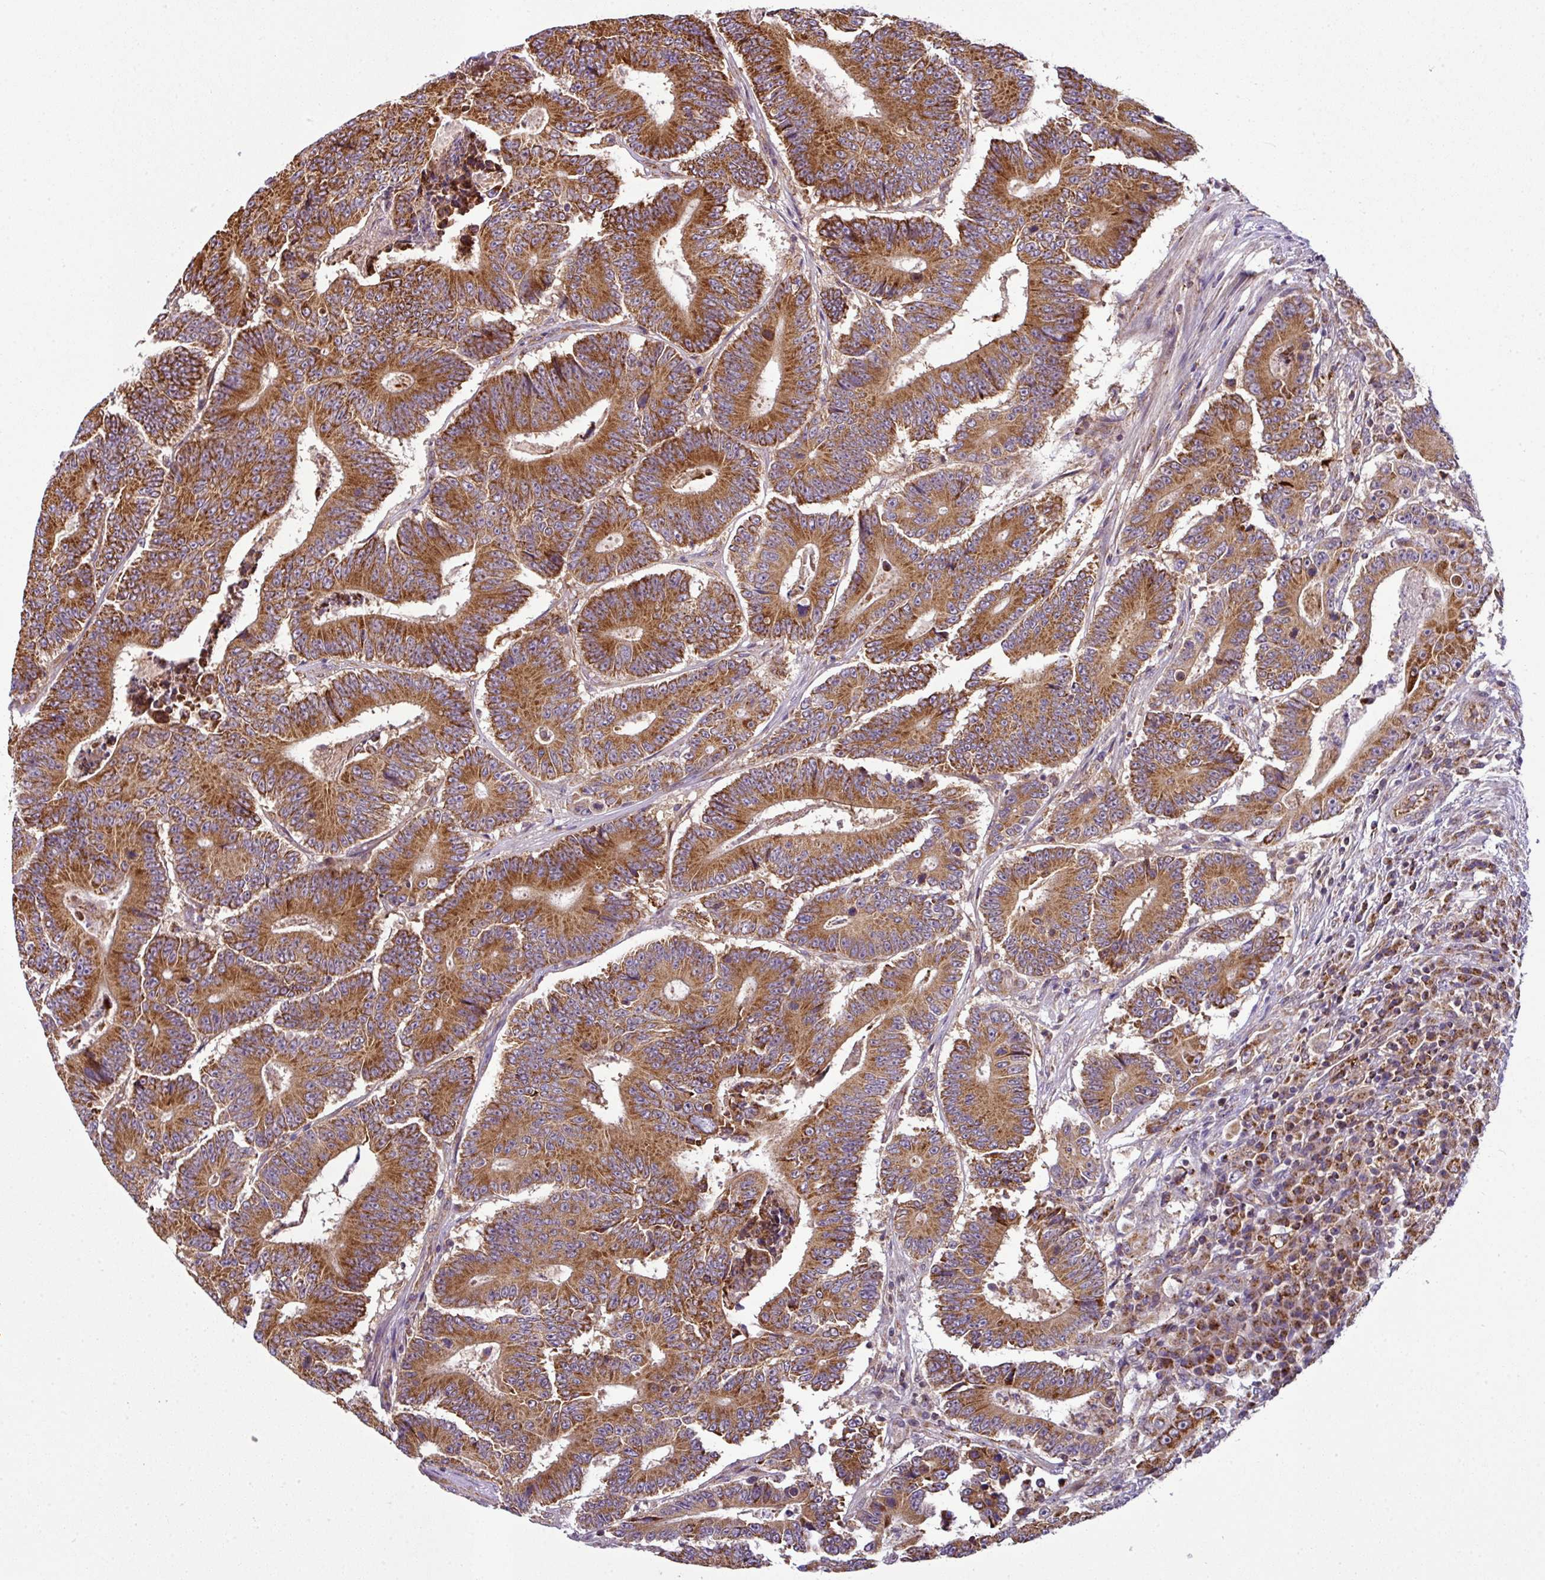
{"staining": {"intensity": "strong", "quantity": ">75%", "location": "cytoplasmic/membranous"}, "tissue": "colorectal cancer", "cell_type": "Tumor cells", "image_type": "cancer", "snomed": [{"axis": "morphology", "description": "Adenocarcinoma, NOS"}, {"axis": "topography", "description": "Colon"}], "caption": "This is an image of immunohistochemistry staining of colorectal cancer (adenocarcinoma), which shows strong staining in the cytoplasmic/membranous of tumor cells.", "gene": "PRELID3B", "patient": {"sex": "male", "age": 83}}